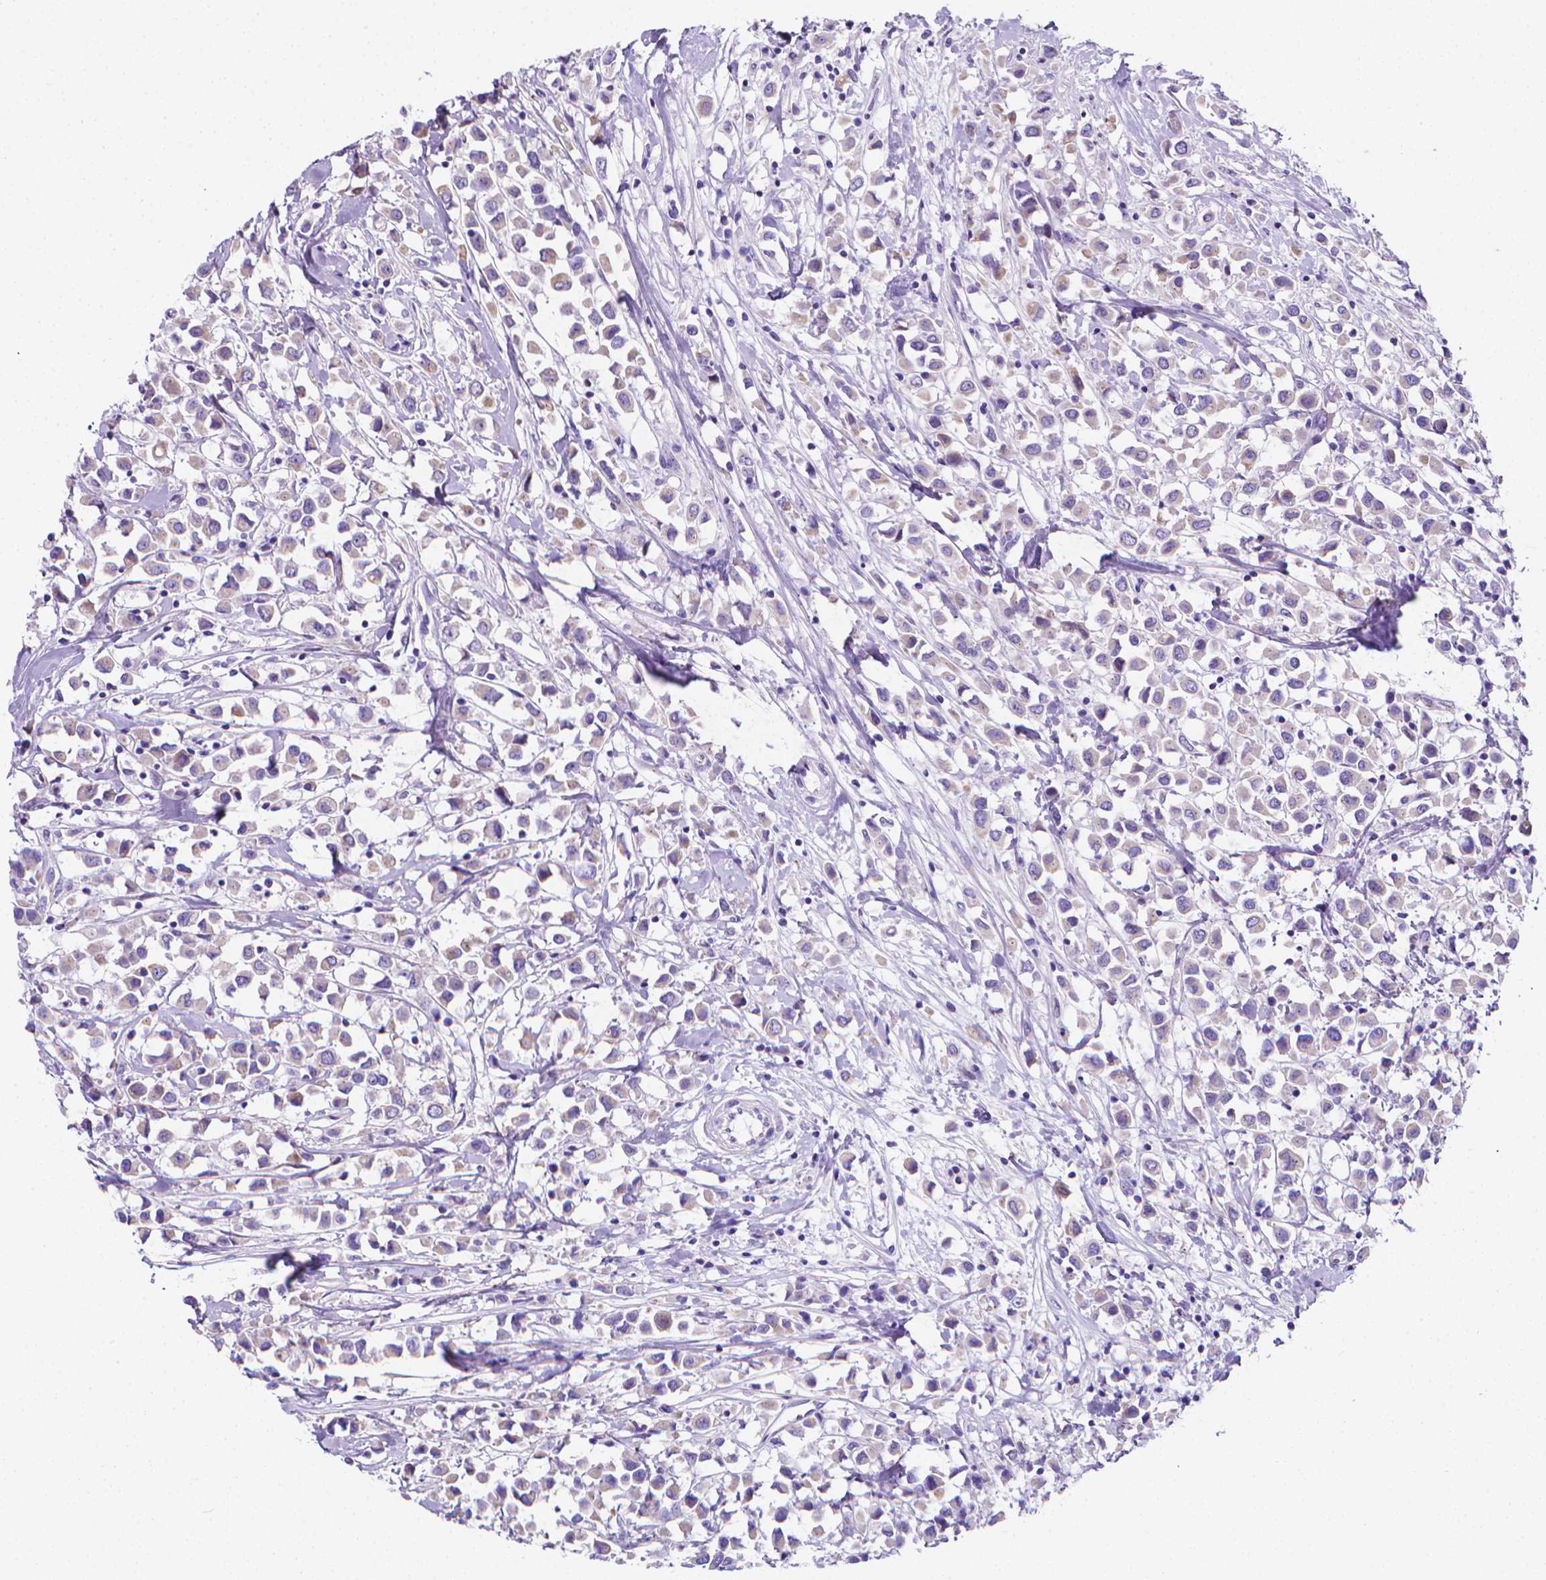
{"staining": {"intensity": "negative", "quantity": "none", "location": "none"}, "tissue": "breast cancer", "cell_type": "Tumor cells", "image_type": "cancer", "snomed": [{"axis": "morphology", "description": "Duct carcinoma"}, {"axis": "topography", "description": "Breast"}], "caption": "IHC photomicrograph of neoplastic tissue: human breast cancer (intraductal carcinoma) stained with DAB (3,3'-diaminobenzidine) exhibits no significant protein staining in tumor cells. (Stains: DAB immunohistochemistry (IHC) with hematoxylin counter stain, Microscopy: brightfield microscopy at high magnification).", "gene": "LRRC73", "patient": {"sex": "female", "age": 61}}